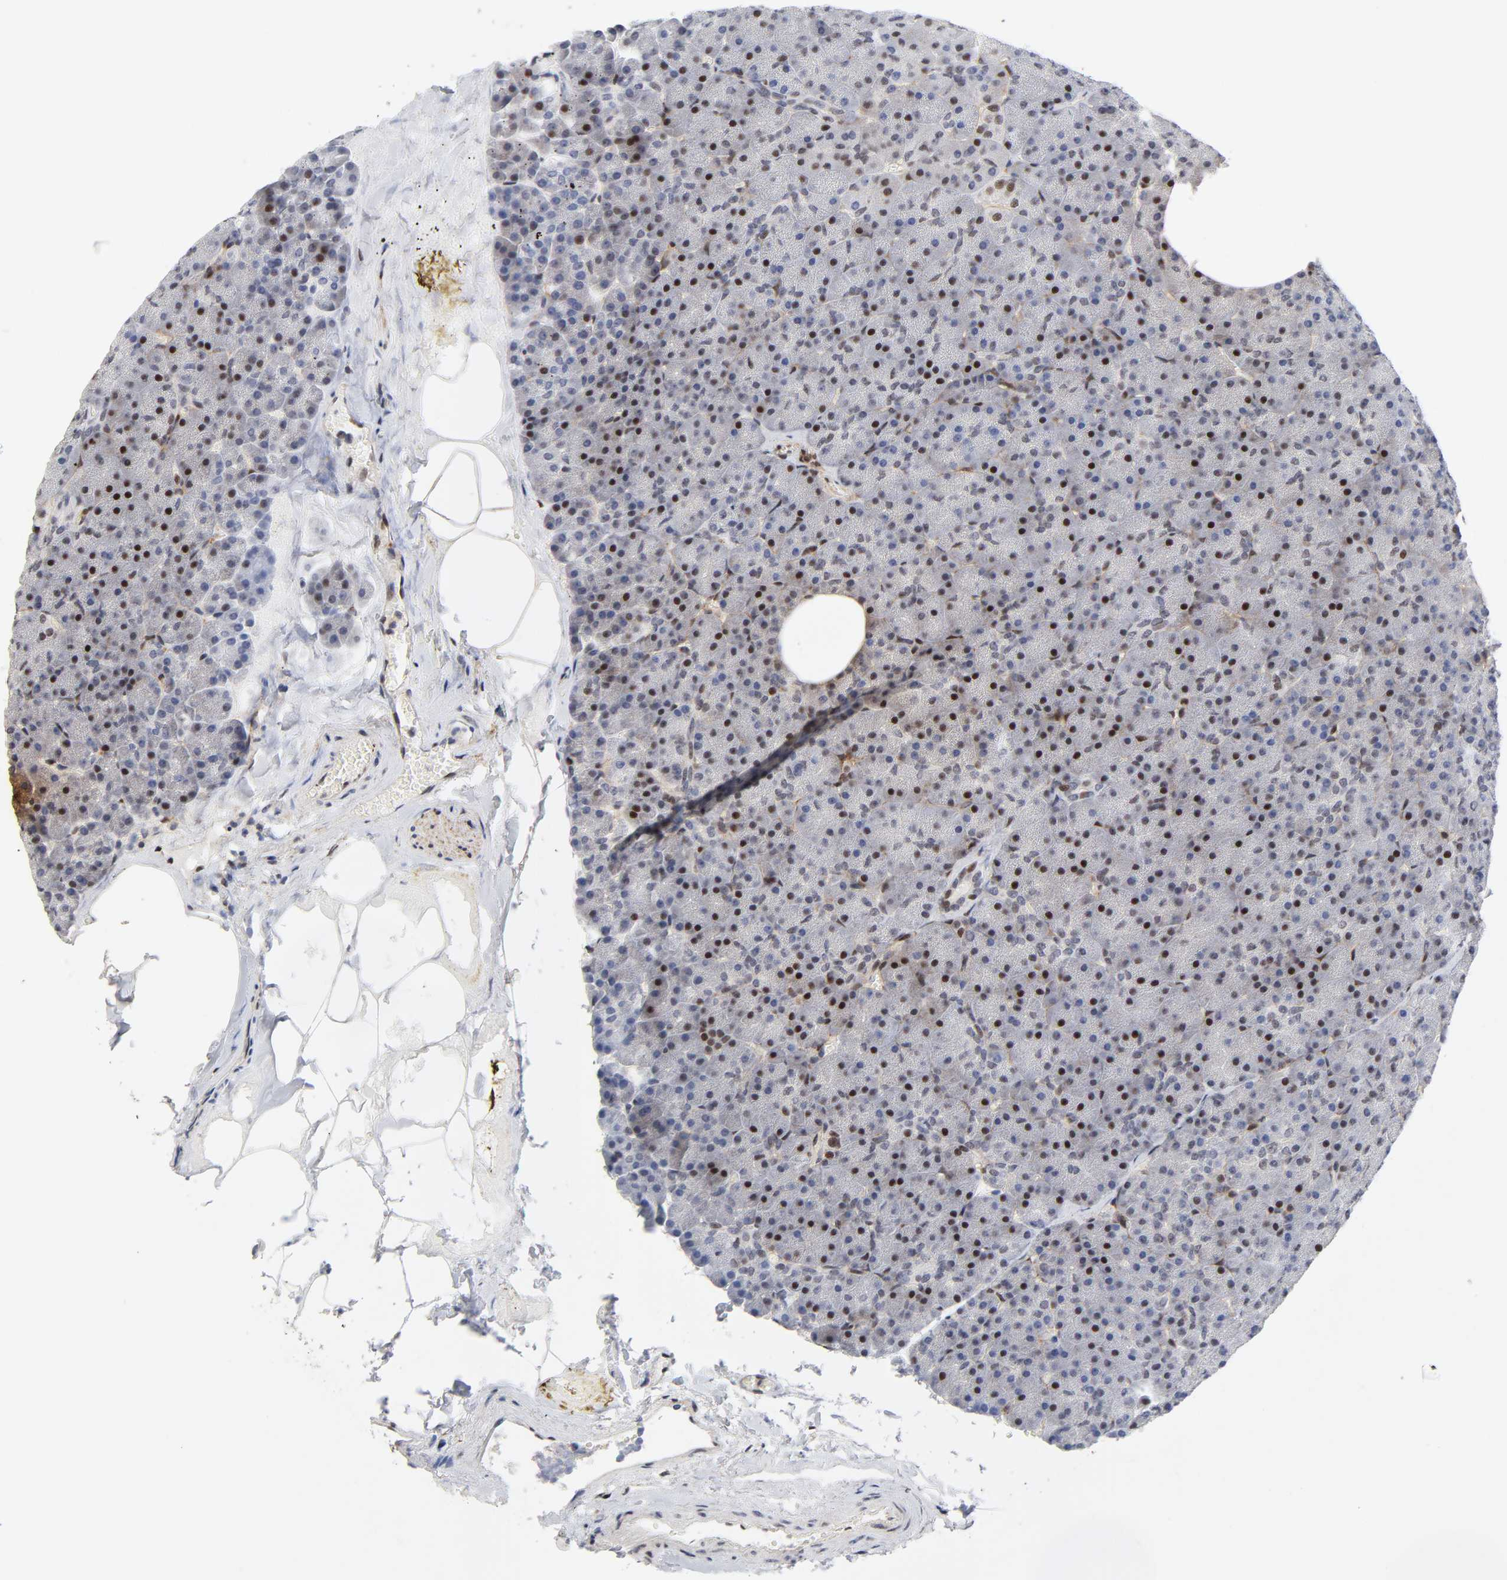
{"staining": {"intensity": "strong", "quantity": "25%-75%", "location": "nuclear"}, "tissue": "pancreas", "cell_type": "Exocrine glandular cells", "image_type": "normal", "snomed": [{"axis": "morphology", "description": "Normal tissue, NOS"}, {"axis": "topography", "description": "Pancreas"}], "caption": "Protein staining displays strong nuclear expression in about 25%-75% of exocrine glandular cells in normal pancreas. Using DAB (3,3'-diaminobenzidine) (brown) and hematoxylin (blue) stains, captured at high magnification using brightfield microscopy.", "gene": "STK38", "patient": {"sex": "female", "age": 35}}